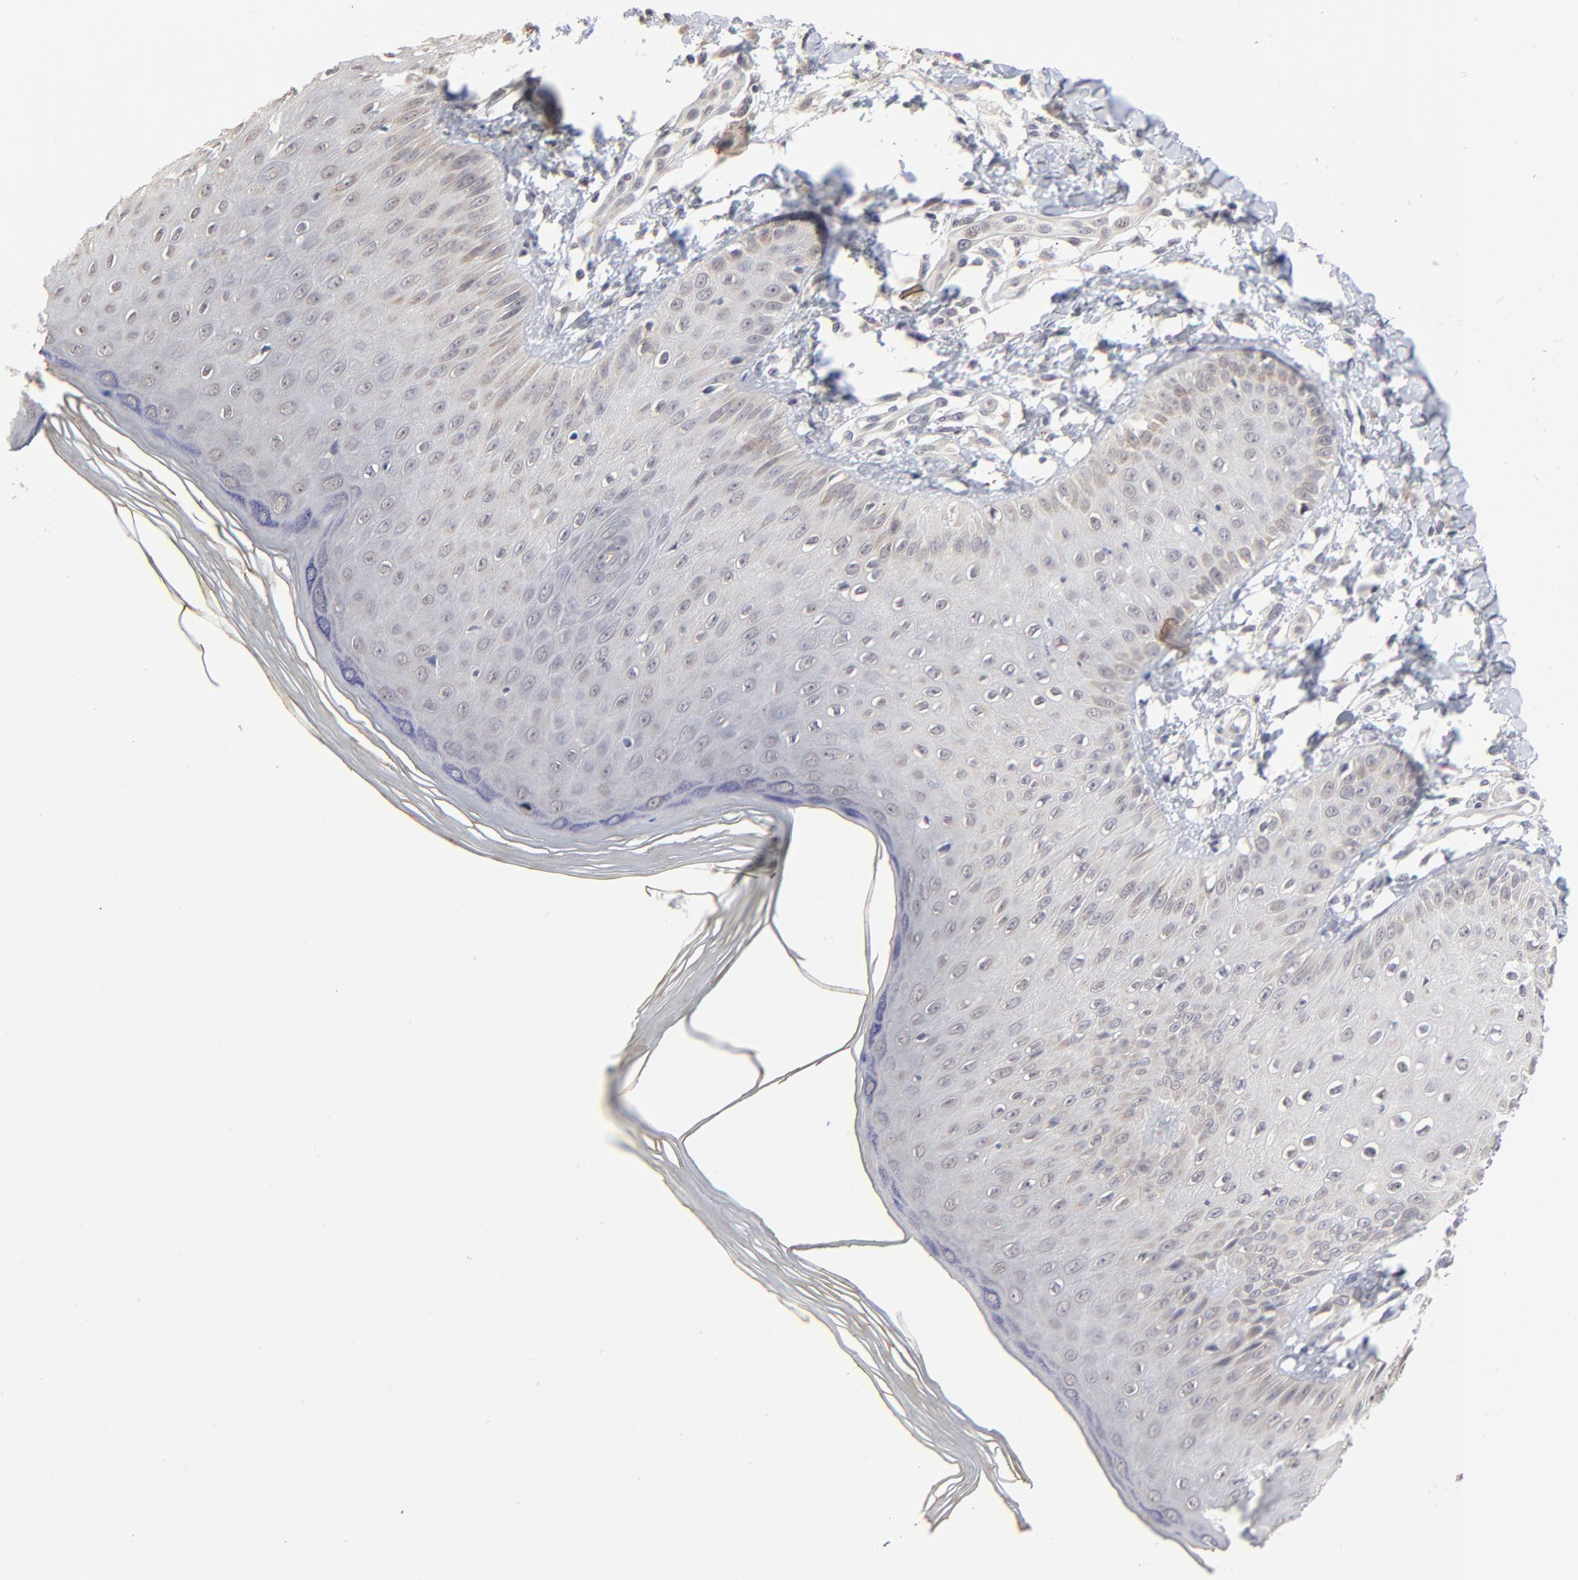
{"staining": {"intensity": "weak", "quantity": "25%-75%", "location": "cytoplasmic/membranous"}, "tissue": "skin", "cell_type": "Epidermal cells", "image_type": "normal", "snomed": [{"axis": "morphology", "description": "Normal tissue, NOS"}, {"axis": "morphology", "description": "Inflammation, NOS"}, {"axis": "topography", "description": "Soft tissue"}, {"axis": "topography", "description": "Anal"}], "caption": "This is a histology image of immunohistochemistry (IHC) staining of unremarkable skin, which shows weak positivity in the cytoplasmic/membranous of epidermal cells.", "gene": "MAGEA10", "patient": {"sex": "female", "age": 15}}